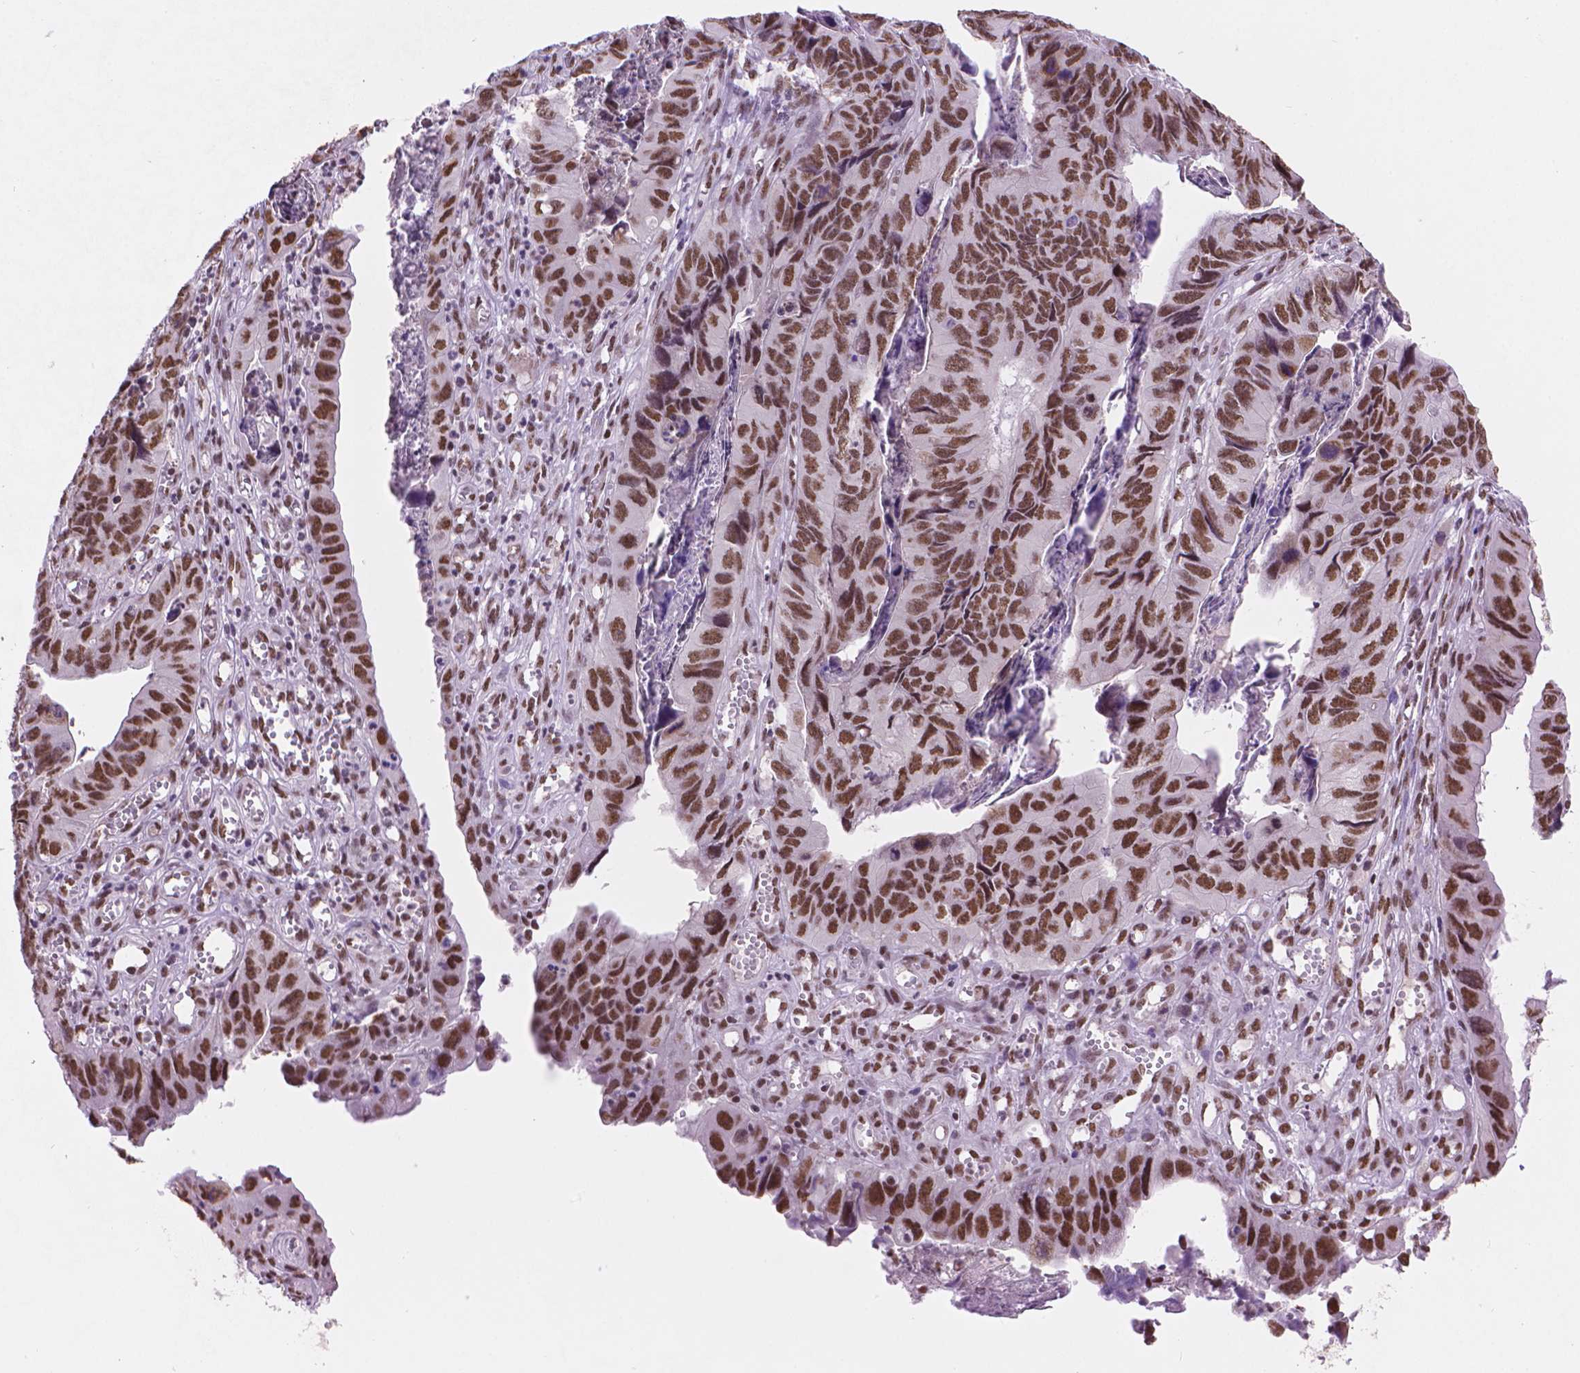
{"staining": {"intensity": "moderate", "quantity": ">75%", "location": "nuclear"}, "tissue": "stomach cancer", "cell_type": "Tumor cells", "image_type": "cancer", "snomed": [{"axis": "morphology", "description": "Adenocarcinoma, NOS"}, {"axis": "topography", "description": "Stomach, lower"}], "caption": "A brown stain shows moderate nuclear expression of a protein in human stomach cancer (adenocarcinoma) tumor cells.", "gene": "RPA4", "patient": {"sex": "male", "age": 77}}